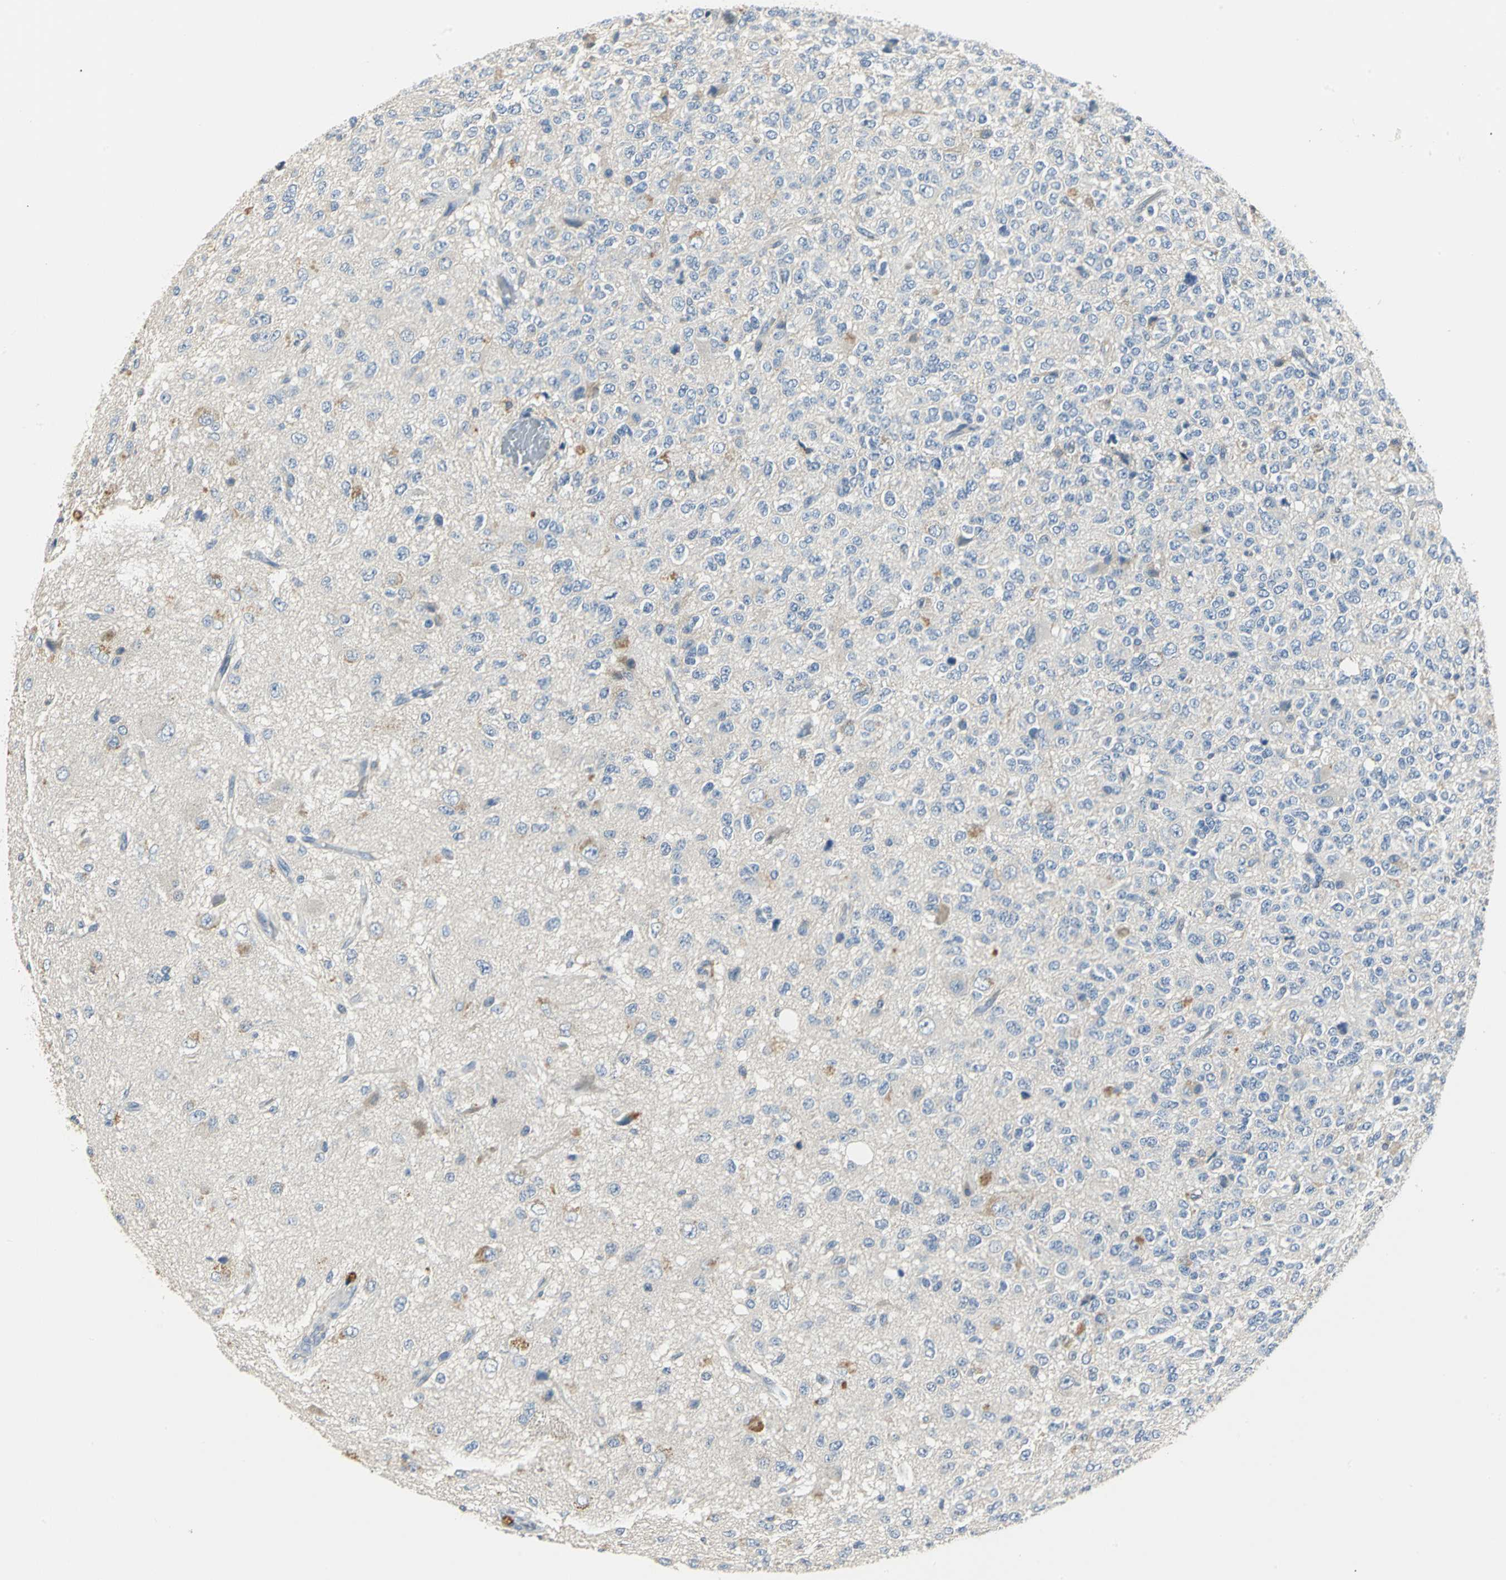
{"staining": {"intensity": "moderate", "quantity": "<25%", "location": "cytoplasmic/membranous"}, "tissue": "glioma", "cell_type": "Tumor cells", "image_type": "cancer", "snomed": [{"axis": "morphology", "description": "Glioma, malignant, High grade"}, {"axis": "topography", "description": "pancreas cauda"}], "caption": "DAB (3,3'-diaminobenzidine) immunohistochemical staining of malignant high-grade glioma demonstrates moderate cytoplasmic/membranous protein staining in approximately <25% of tumor cells.", "gene": "B3GNT2", "patient": {"sex": "male", "age": 60}}